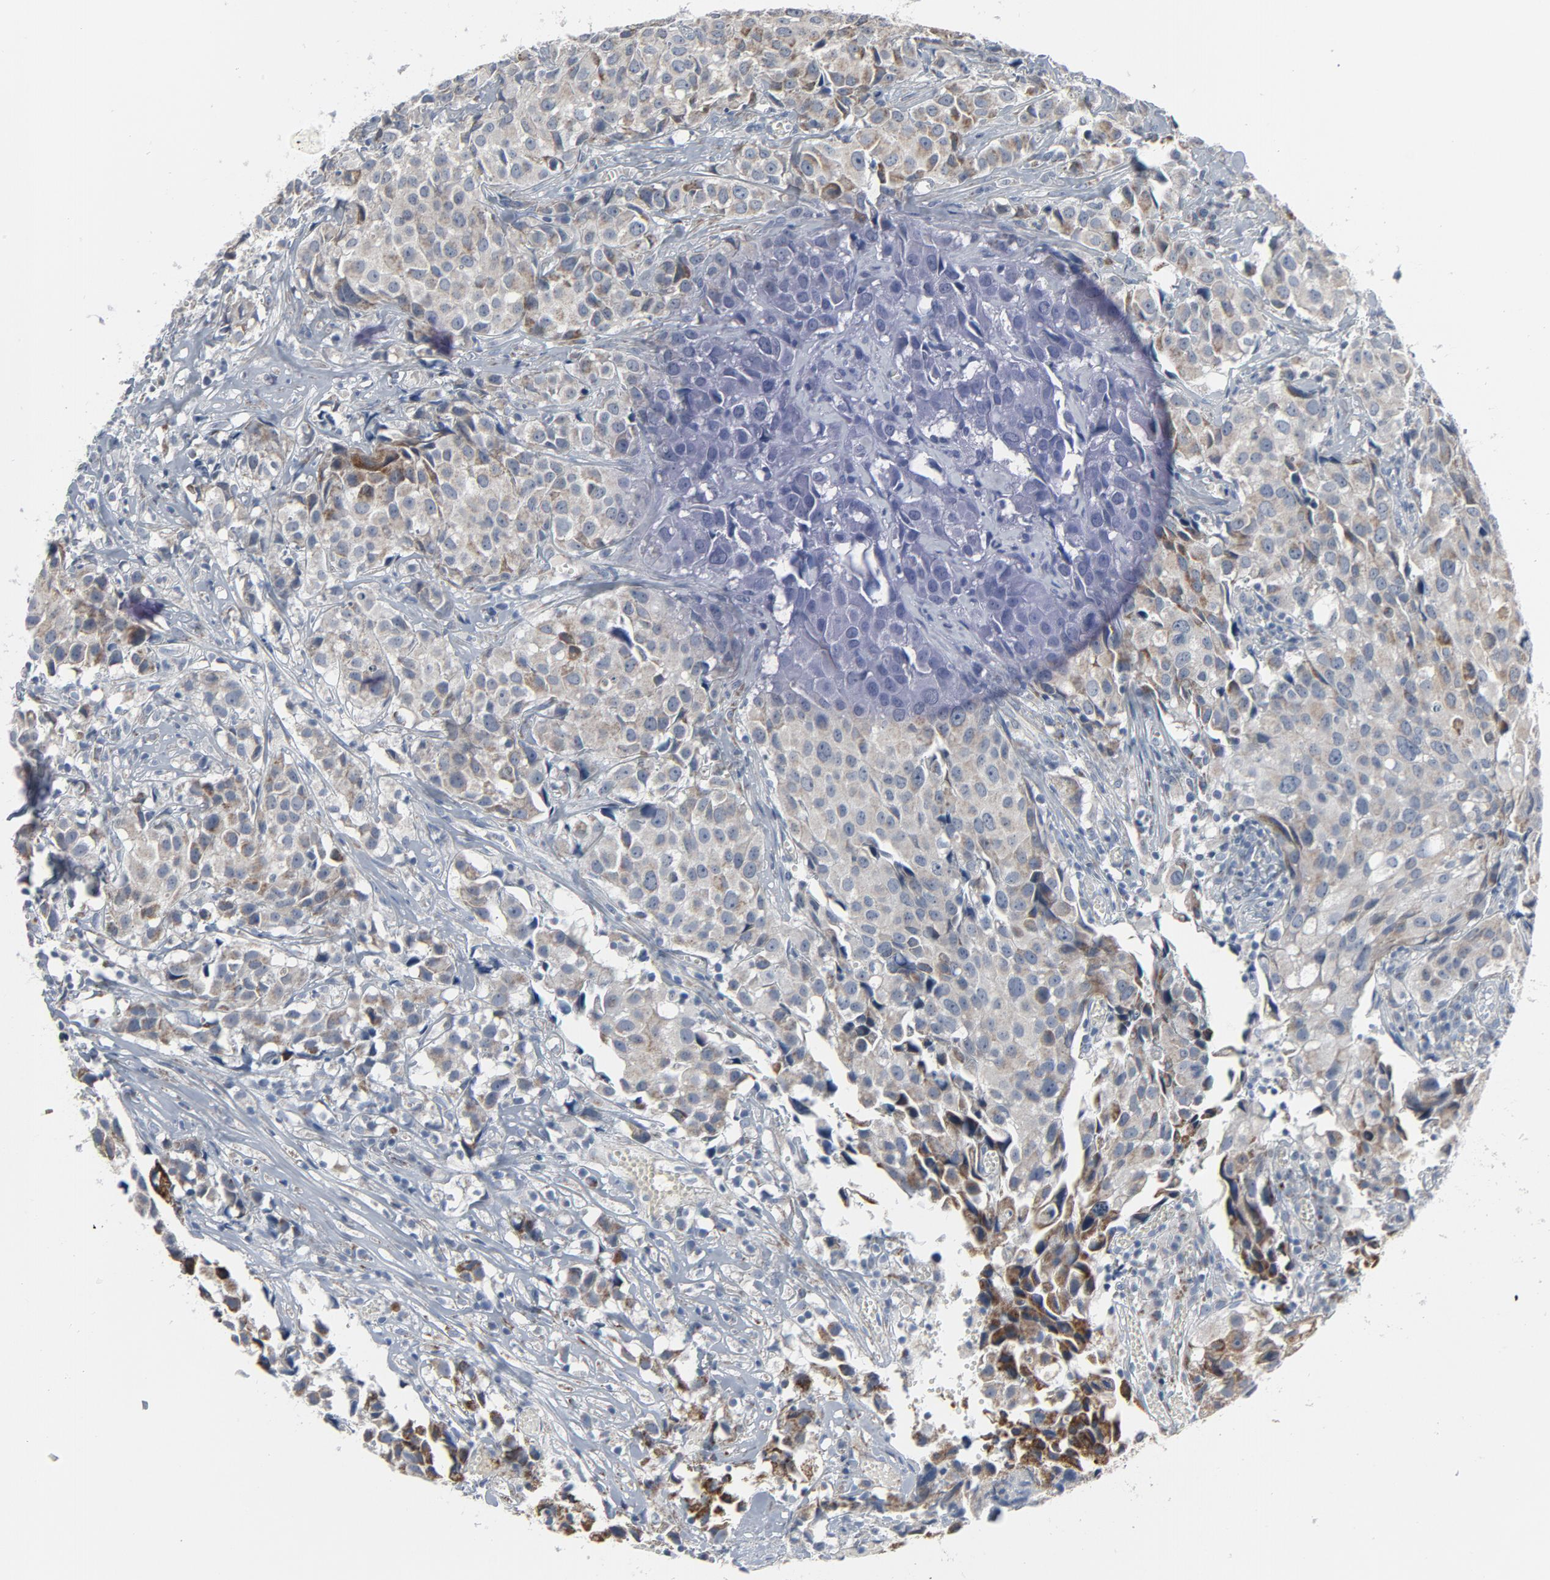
{"staining": {"intensity": "weak", "quantity": "<25%", "location": "cytoplasmic/membranous"}, "tissue": "urothelial cancer", "cell_type": "Tumor cells", "image_type": "cancer", "snomed": [{"axis": "morphology", "description": "Urothelial carcinoma, High grade"}, {"axis": "topography", "description": "Urinary bladder"}], "caption": "An IHC micrograph of urothelial carcinoma (high-grade) is shown. There is no staining in tumor cells of urothelial carcinoma (high-grade). (DAB IHC, high magnification).", "gene": "GPX2", "patient": {"sex": "female", "age": 75}}